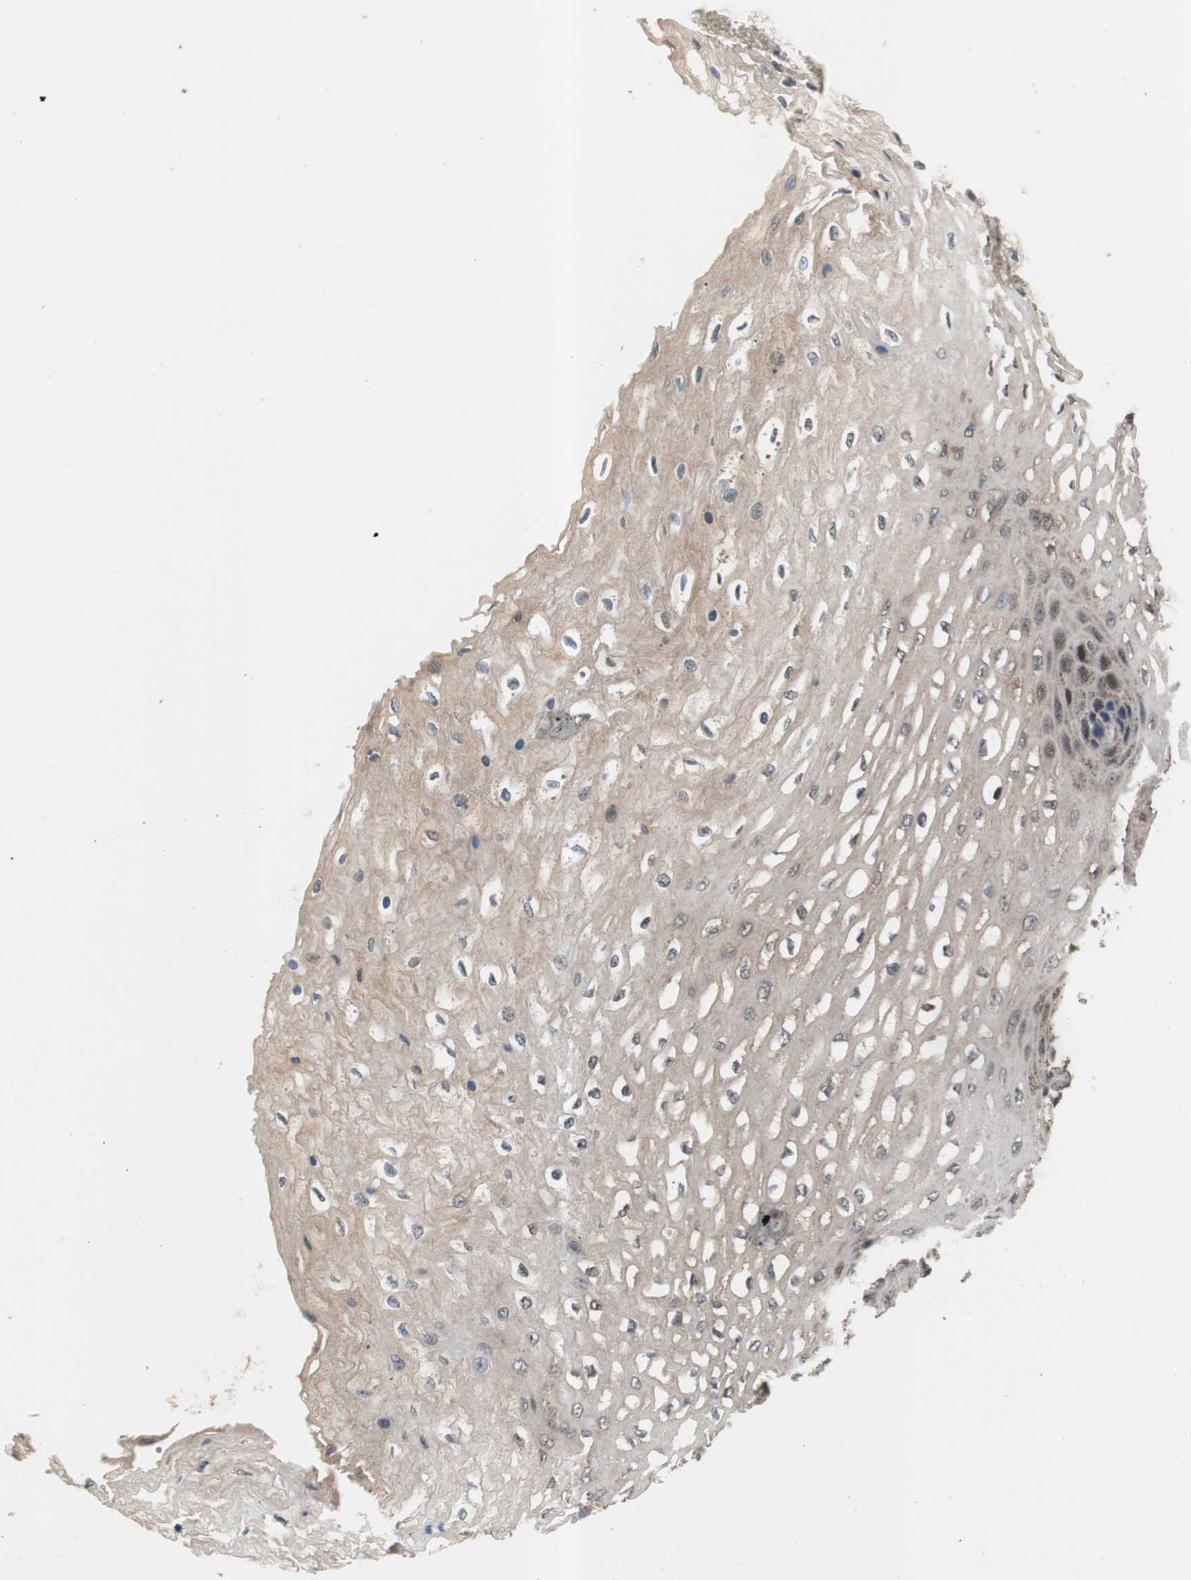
{"staining": {"intensity": "weak", "quantity": "25%-75%", "location": "cytoplasmic/membranous"}, "tissue": "esophagus", "cell_type": "Squamous epithelial cells", "image_type": "normal", "snomed": [{"axis": "morphology", "description": "Normal tissue, NOS"}, {"axis": "topography", "description": "Esophagus"}], "caption": "Esophagus stained with a brown dye demonstrates weak cytoplasmic/membranous positive positivity in approximately 25%-75% of squamous epithelial cells.", "gene": "NFRKB", "patient": {"sex": "female", "age": 72}}